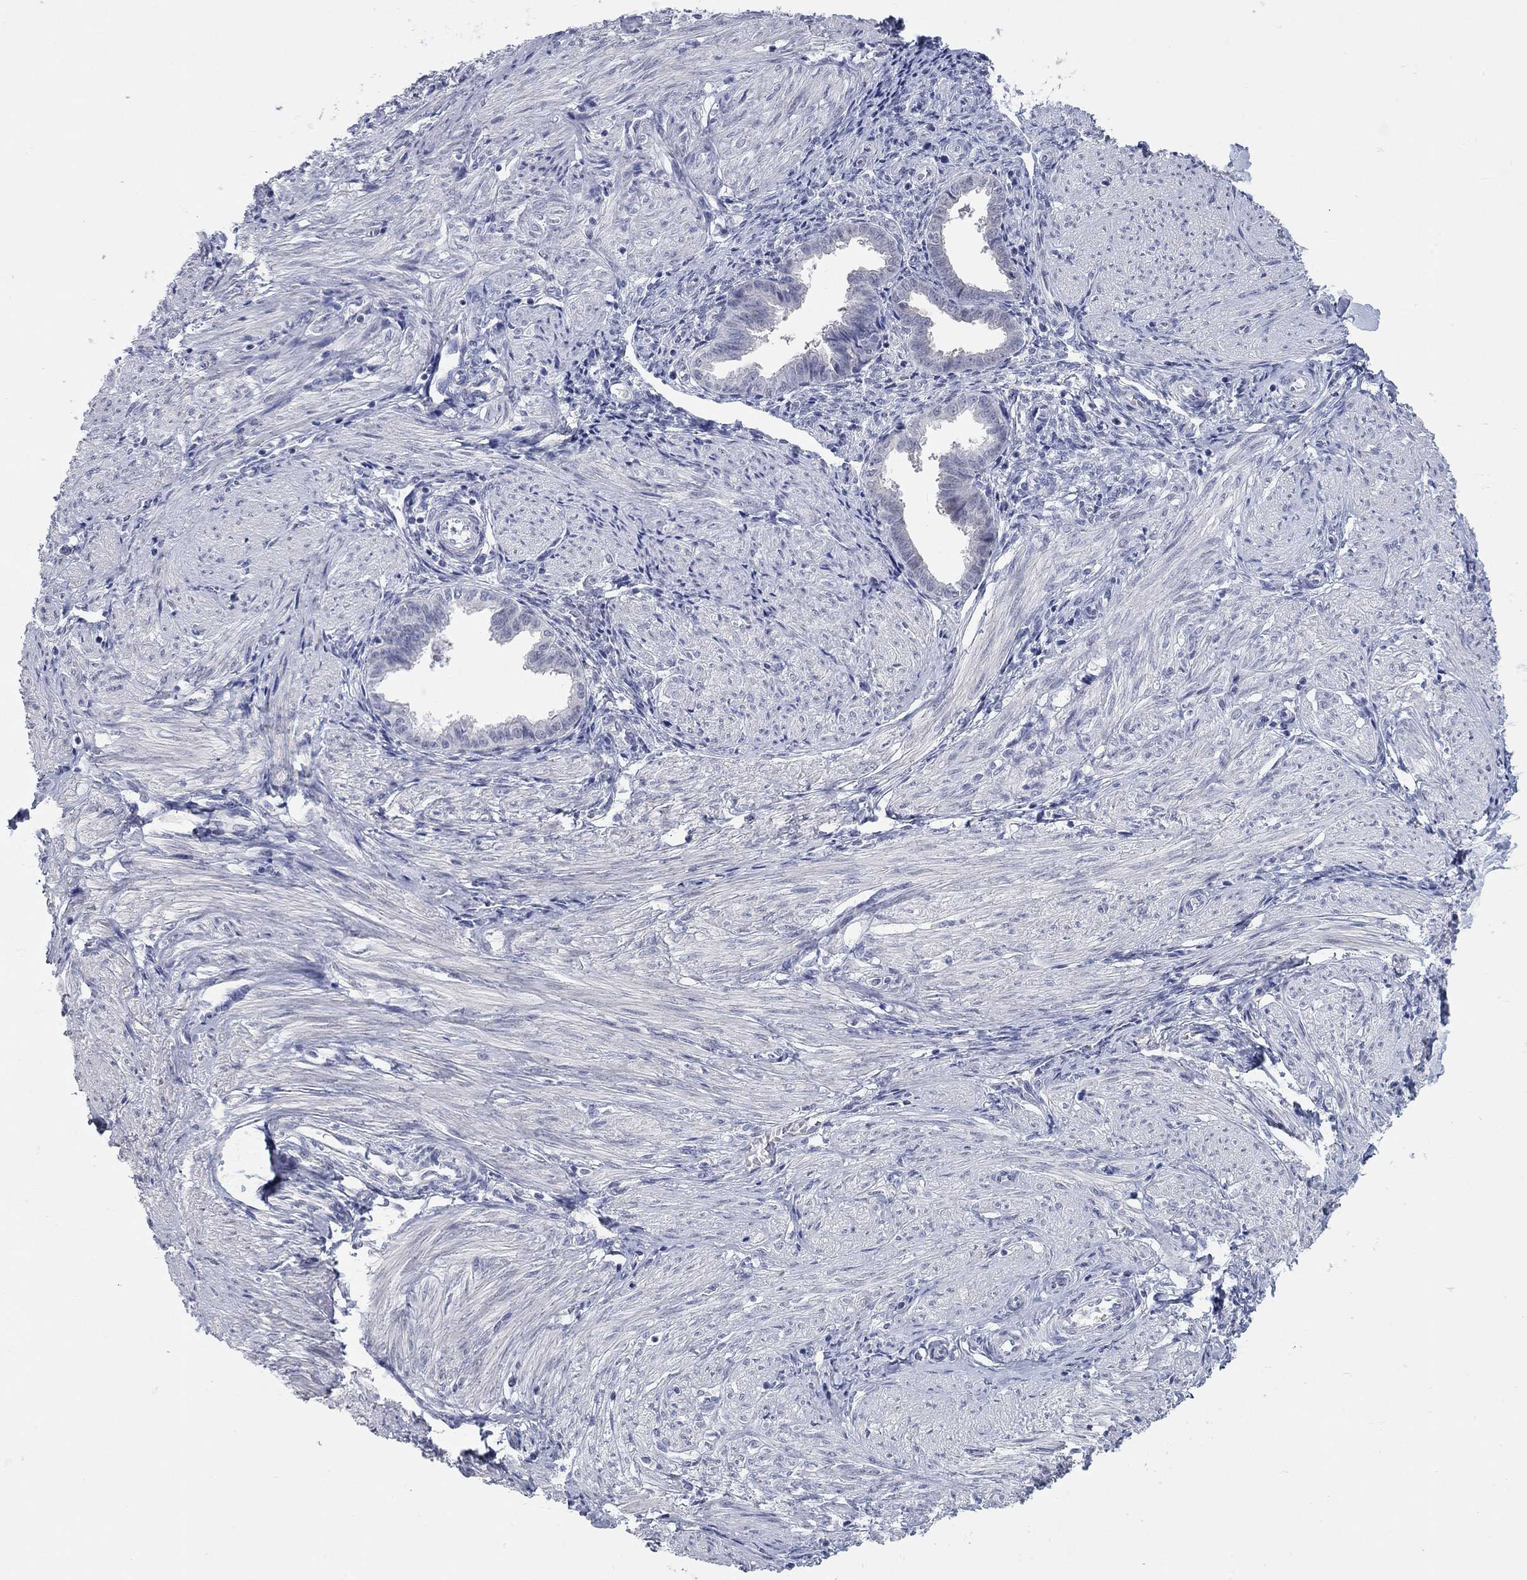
{"staining": {"intensity": "negative", "quantity": "none", "location": "none"}, "tissue": "endometrium", "cell_type": "Cells in endometrial stroma", "image_type": "normal", "snomed": [{"axis": "morphology", "description": "Normal tissue, NOS"}, {"axis": "topography", "description": "Endometrium"}], "caption": "Immunohistochemical staining of unremarkable endometrium exhibits no significant staining in cells in endometrial stroma. Brightfield microscopy of IHC stained with DAB (3,3'-diaminobenzidine) (brown) and hematoxylin (blue), captured at high magnification.", "gene": "WASF3", "patient": {"sex": "female", "age": 37}}